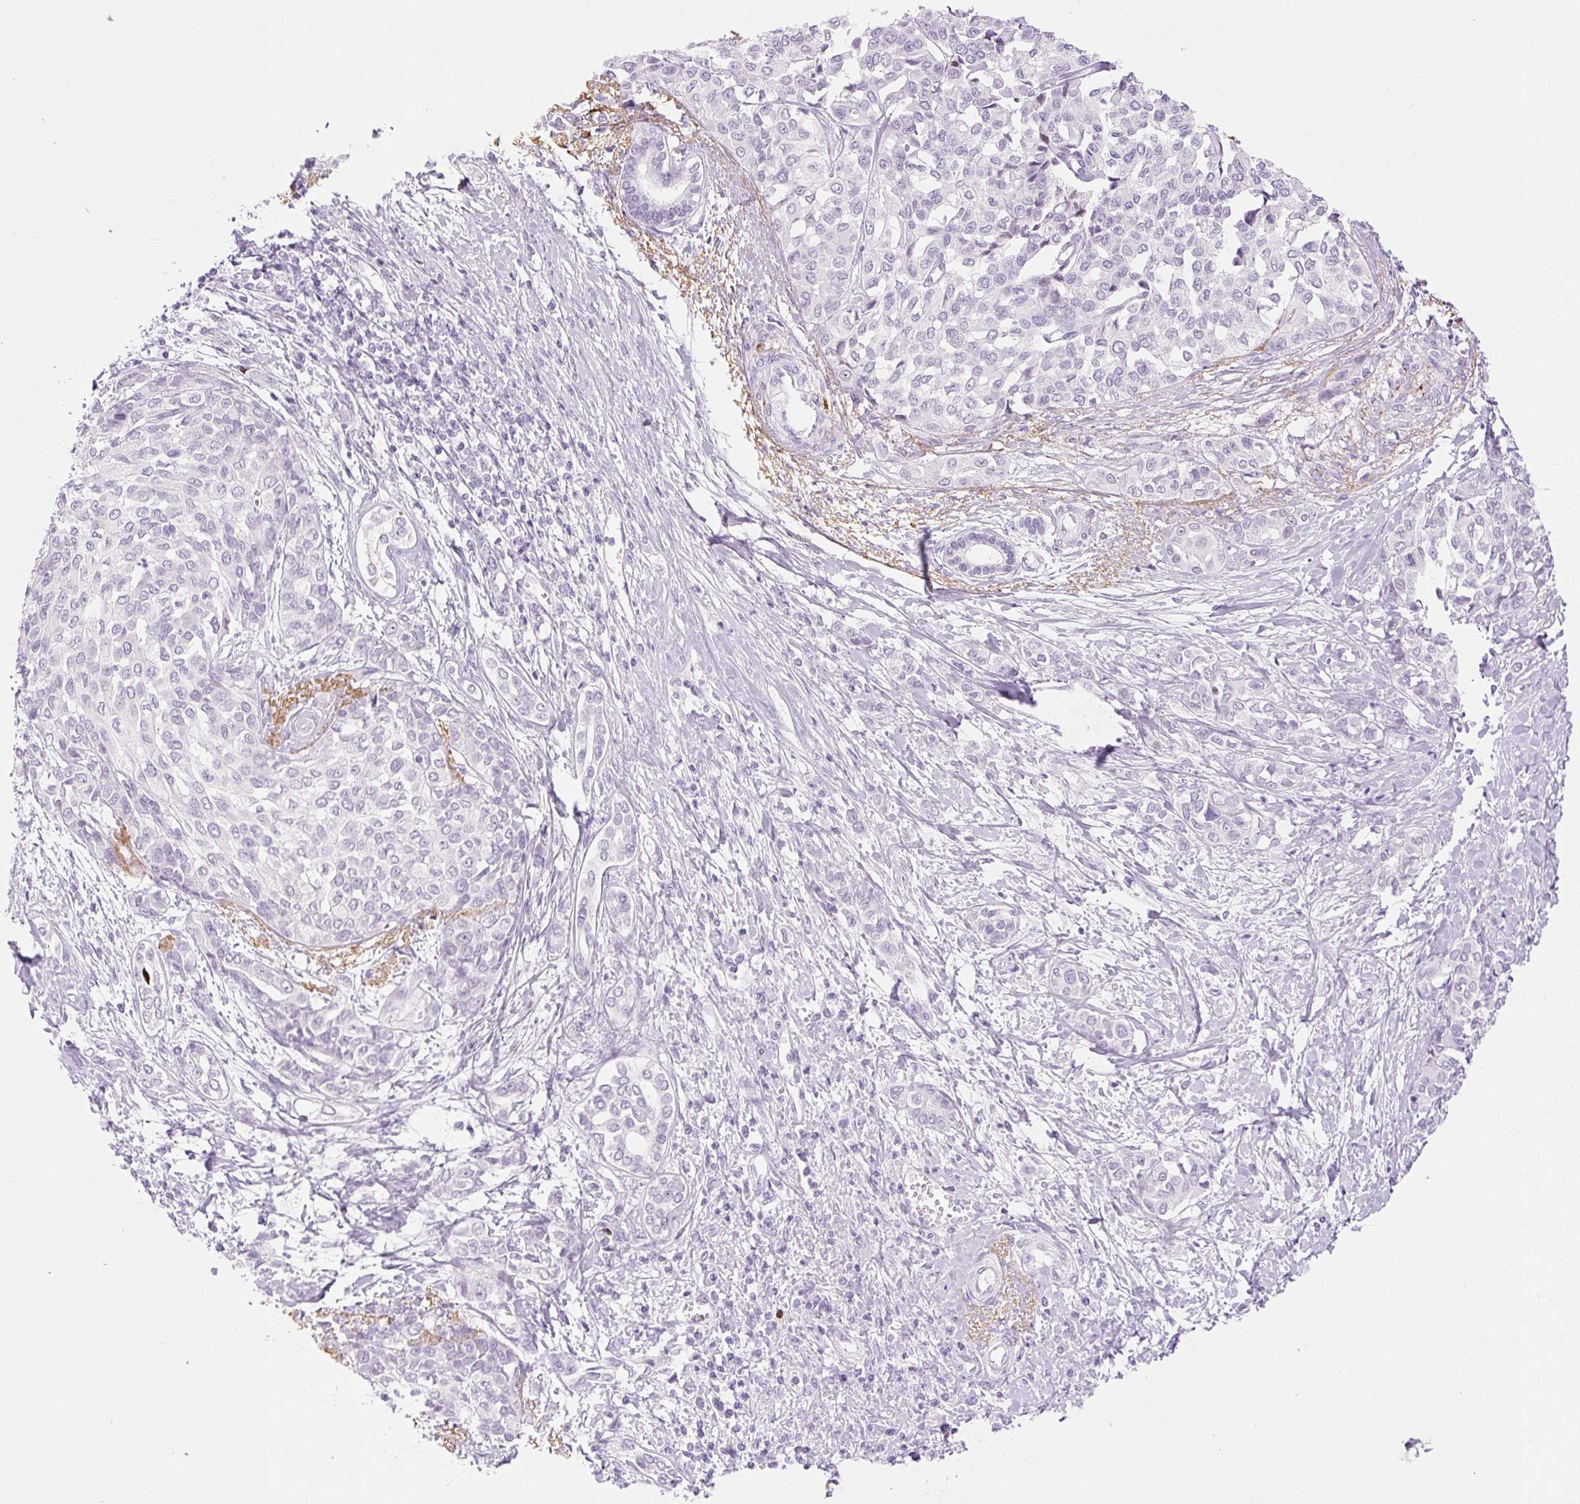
{"staining": {"intensity": "negative", "quantity": "none", "location": "none"}, "tissue": "liver cancer", "cell_type": "Tumor cells", "image_type": "cancer", "snomed": [{"axis": "morphology", "description": "Cholangiocarcinoma"}, {"axis": "topography", "description": "Liver"}], "caption": "IHC of human cholangiocarcinoma (liver) displays no staining in tumor cells.", "gene": "SP140L", "patient": {"sex": "female", "age": 77}}